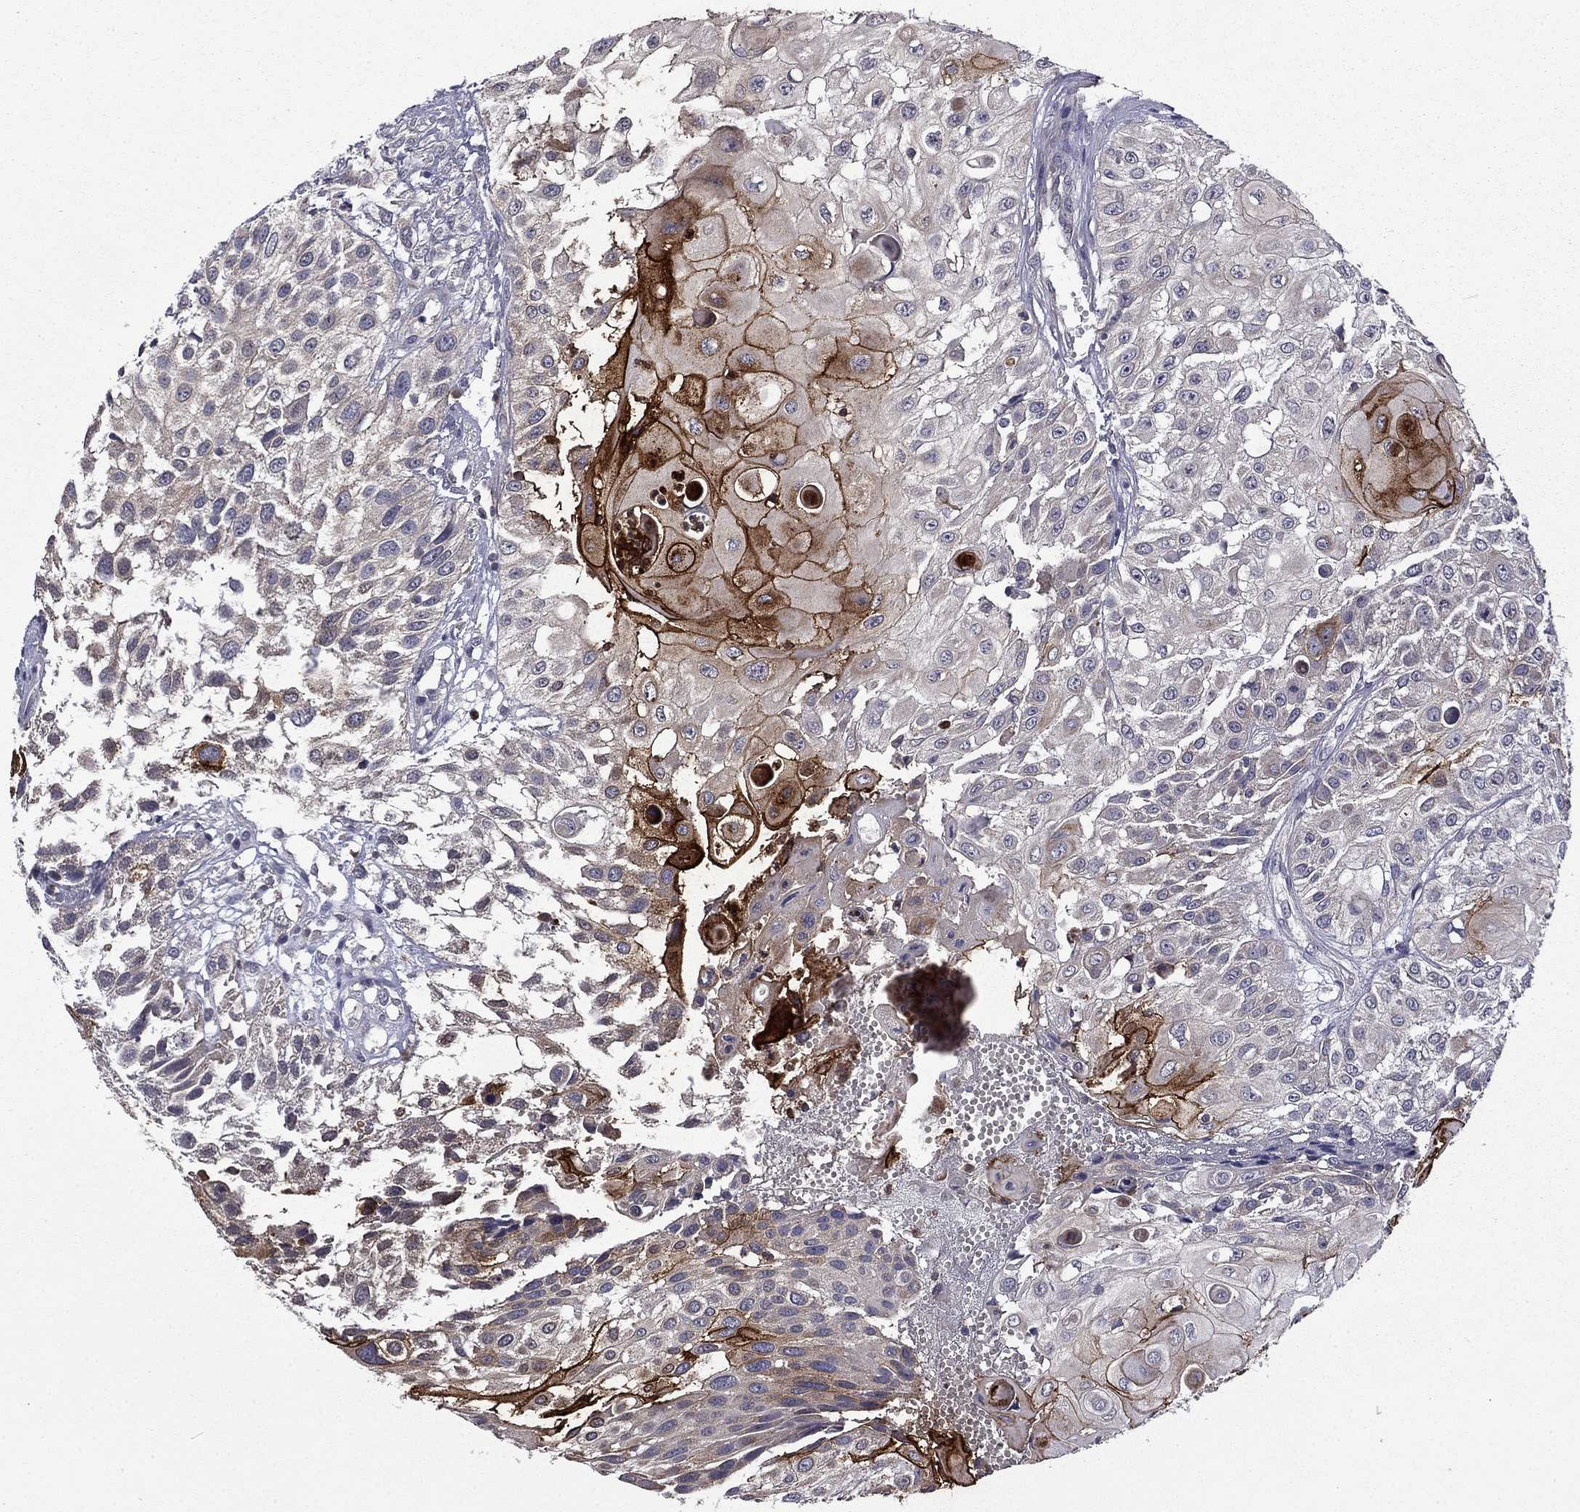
{"staining": {"intensity": "strong", "quantity": "<25%", "location": "cytoplasmic/membranous"}, "tissue": "urothelial cancer", "cell_type": "Tumor cells", "image_type": "cancer", "snomed": [{"axis": "morphology", "description": "Urothelial carcinoma, High grade"}, {"axis": "topography", "description": "Urinary bladder"}], "caption": "Immunohistochemistry (IHC) staining of urothelial cancer, which displays medium levels of strong cytoplasmic/membranous positivity in approximately <25% of tumor cells indicating strong cytoplasmic/membranous protein expression. The staining was performed using DAB (brown) for protein detection and nuclei were counterstained in hematoxylin (blue).", "gene": "CEACAM7", "patient": {"sex": "female", "age": 79}}